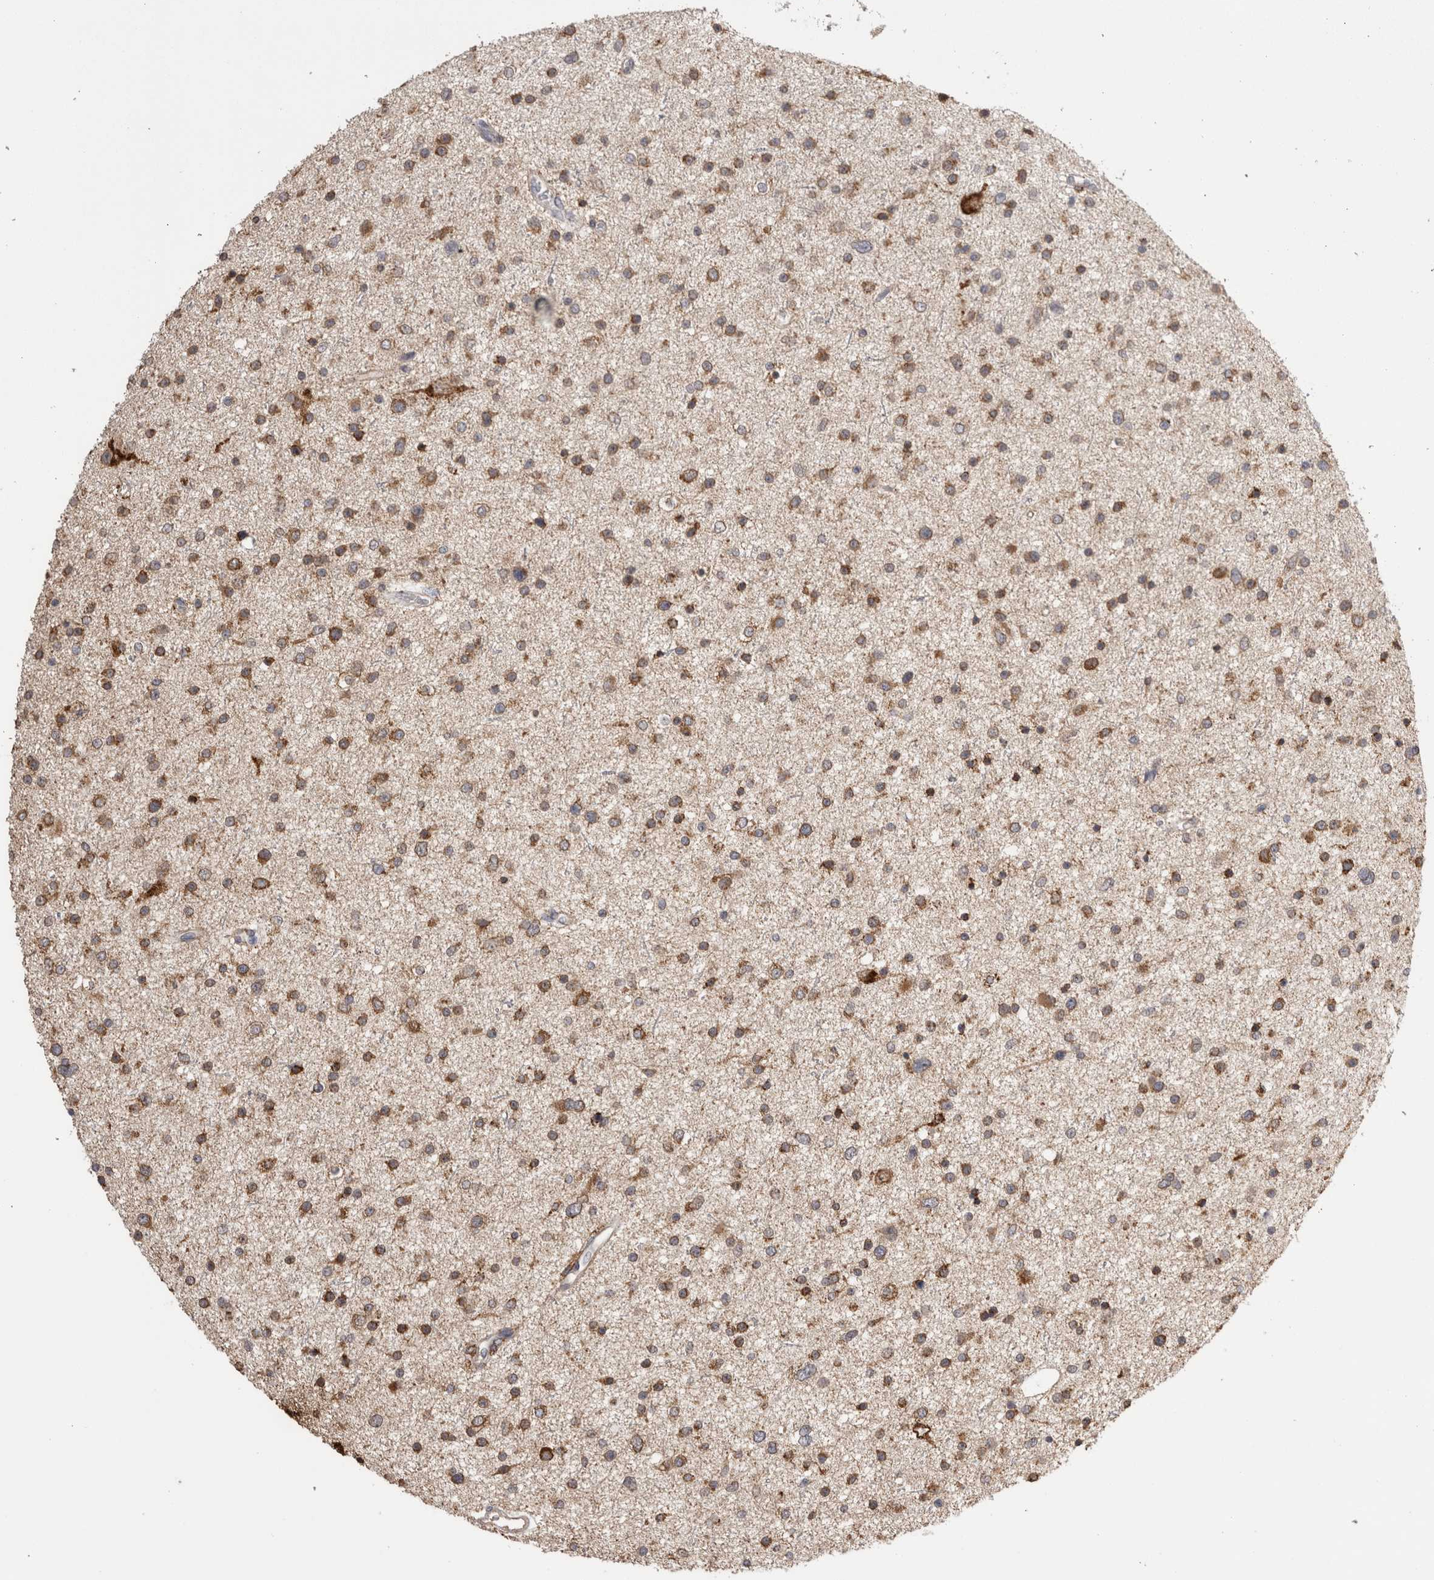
{"staining": {"intensity": "moderate", "quantity": ">75%", "location": "cytoplasmic/membranous"}, "tissue": "glioma", "cell_type": "Tumor cells", "image_type": "cancer", "snomed": [{"axis": "morphology", "description": "Glioma, malignant, Low grade"}, {"axis": "topography", "description": "Brain"}], "caption": "Glioma stained with a brown dye reveals moderate cytoplasmic/membranous positive expression in about >75% of tumor cells.", "gene": "LRPAP1", "patient": {"sex": "female", "age": 37}}